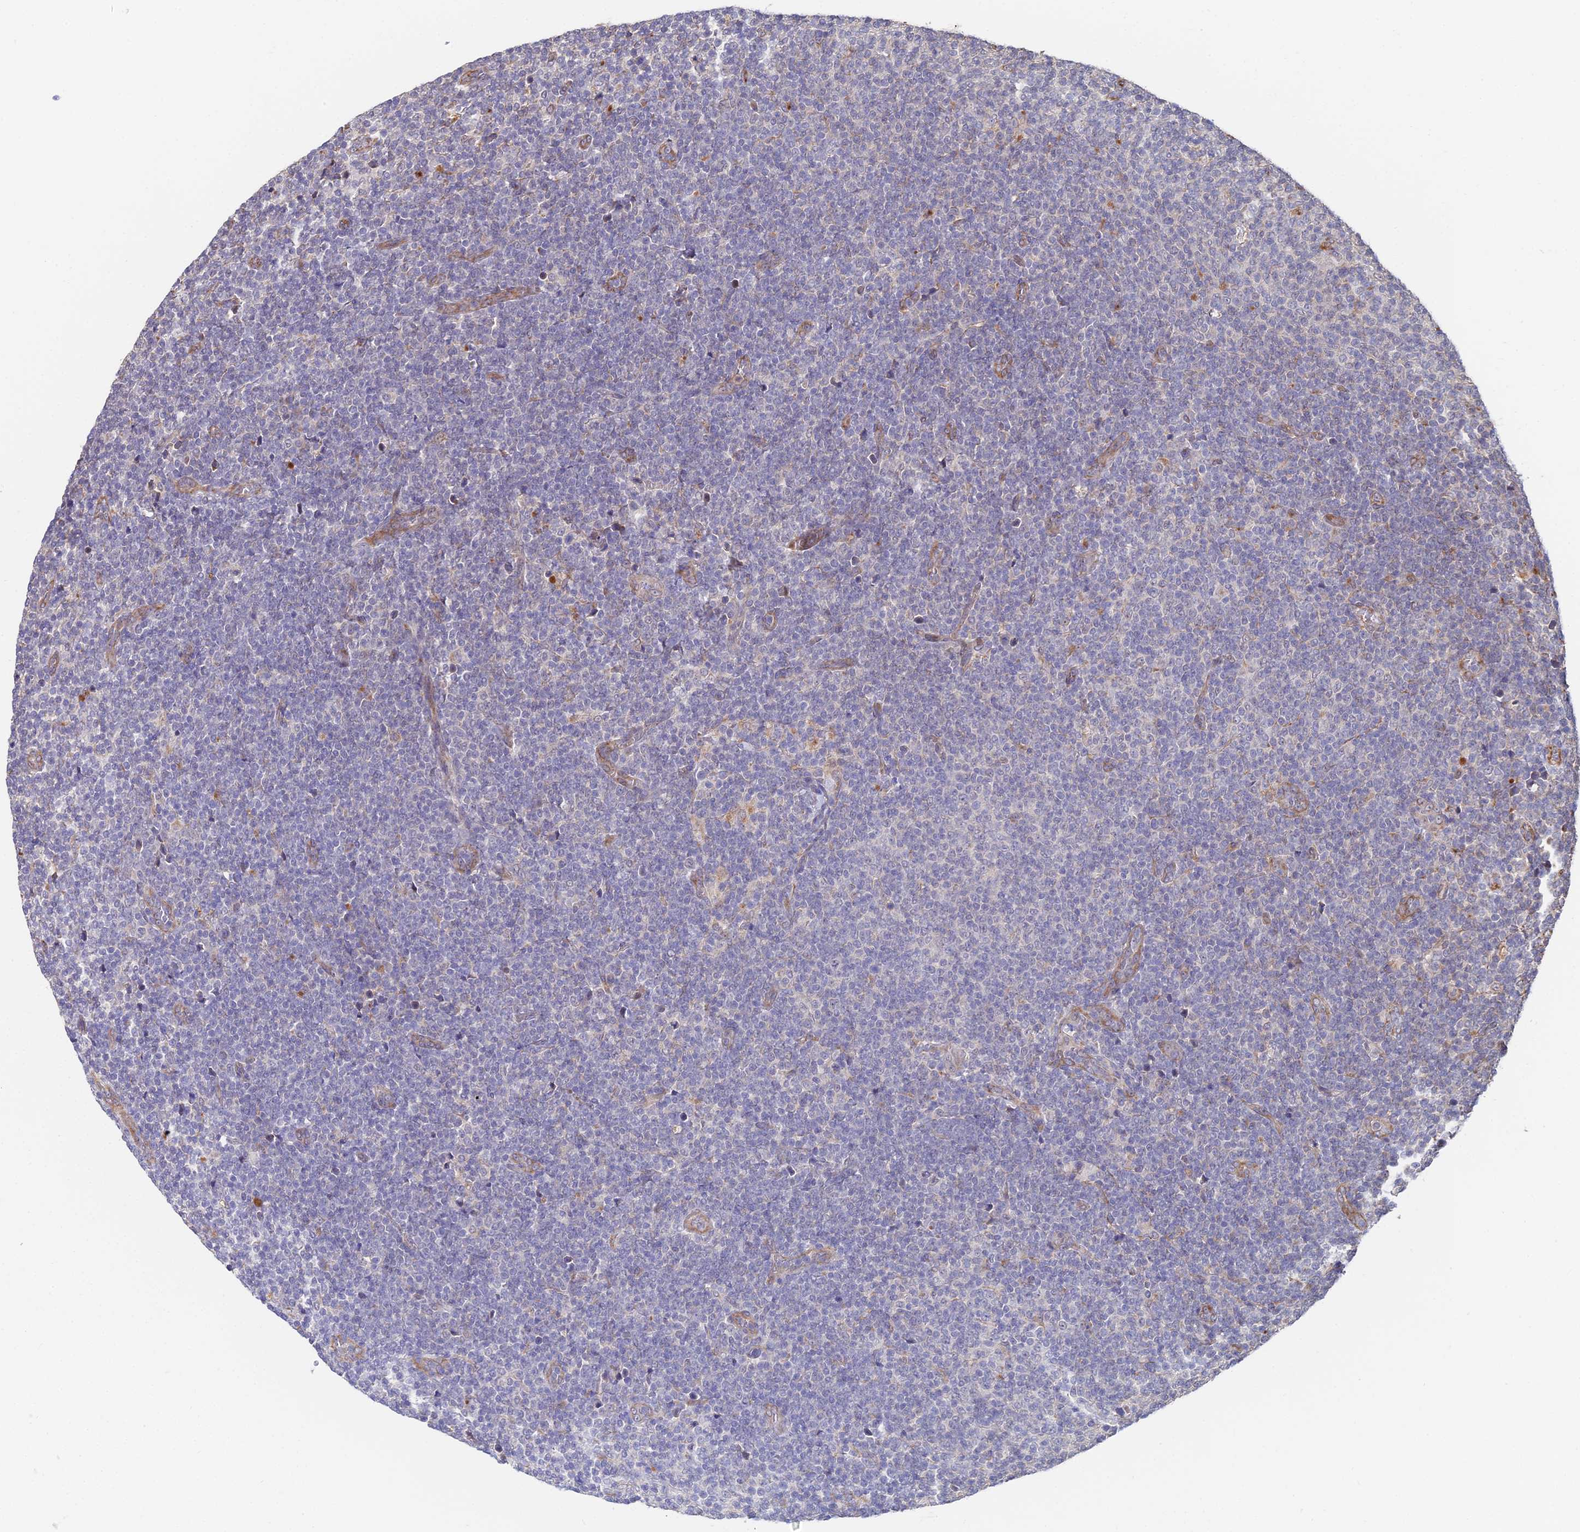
{"staining": {"intensity": "negative", "quantity": "none", "location": "none"}, "tissue": "lymphoma", "cell_type": "Tumor cells", "image_type": "cancer", "snomed": [{"axis": "morphology", "description": "Malignant lymphoma, non-Hodgkin's type, Low grade"}, {"axis": "topography", "description": "Lymph node"}], "caption": "This is an IHC micrograph of human lymphoma. There is no staining in tumor cells.", "gene": "ACTR5", "patient": {"sex": "male", "age": 66}}